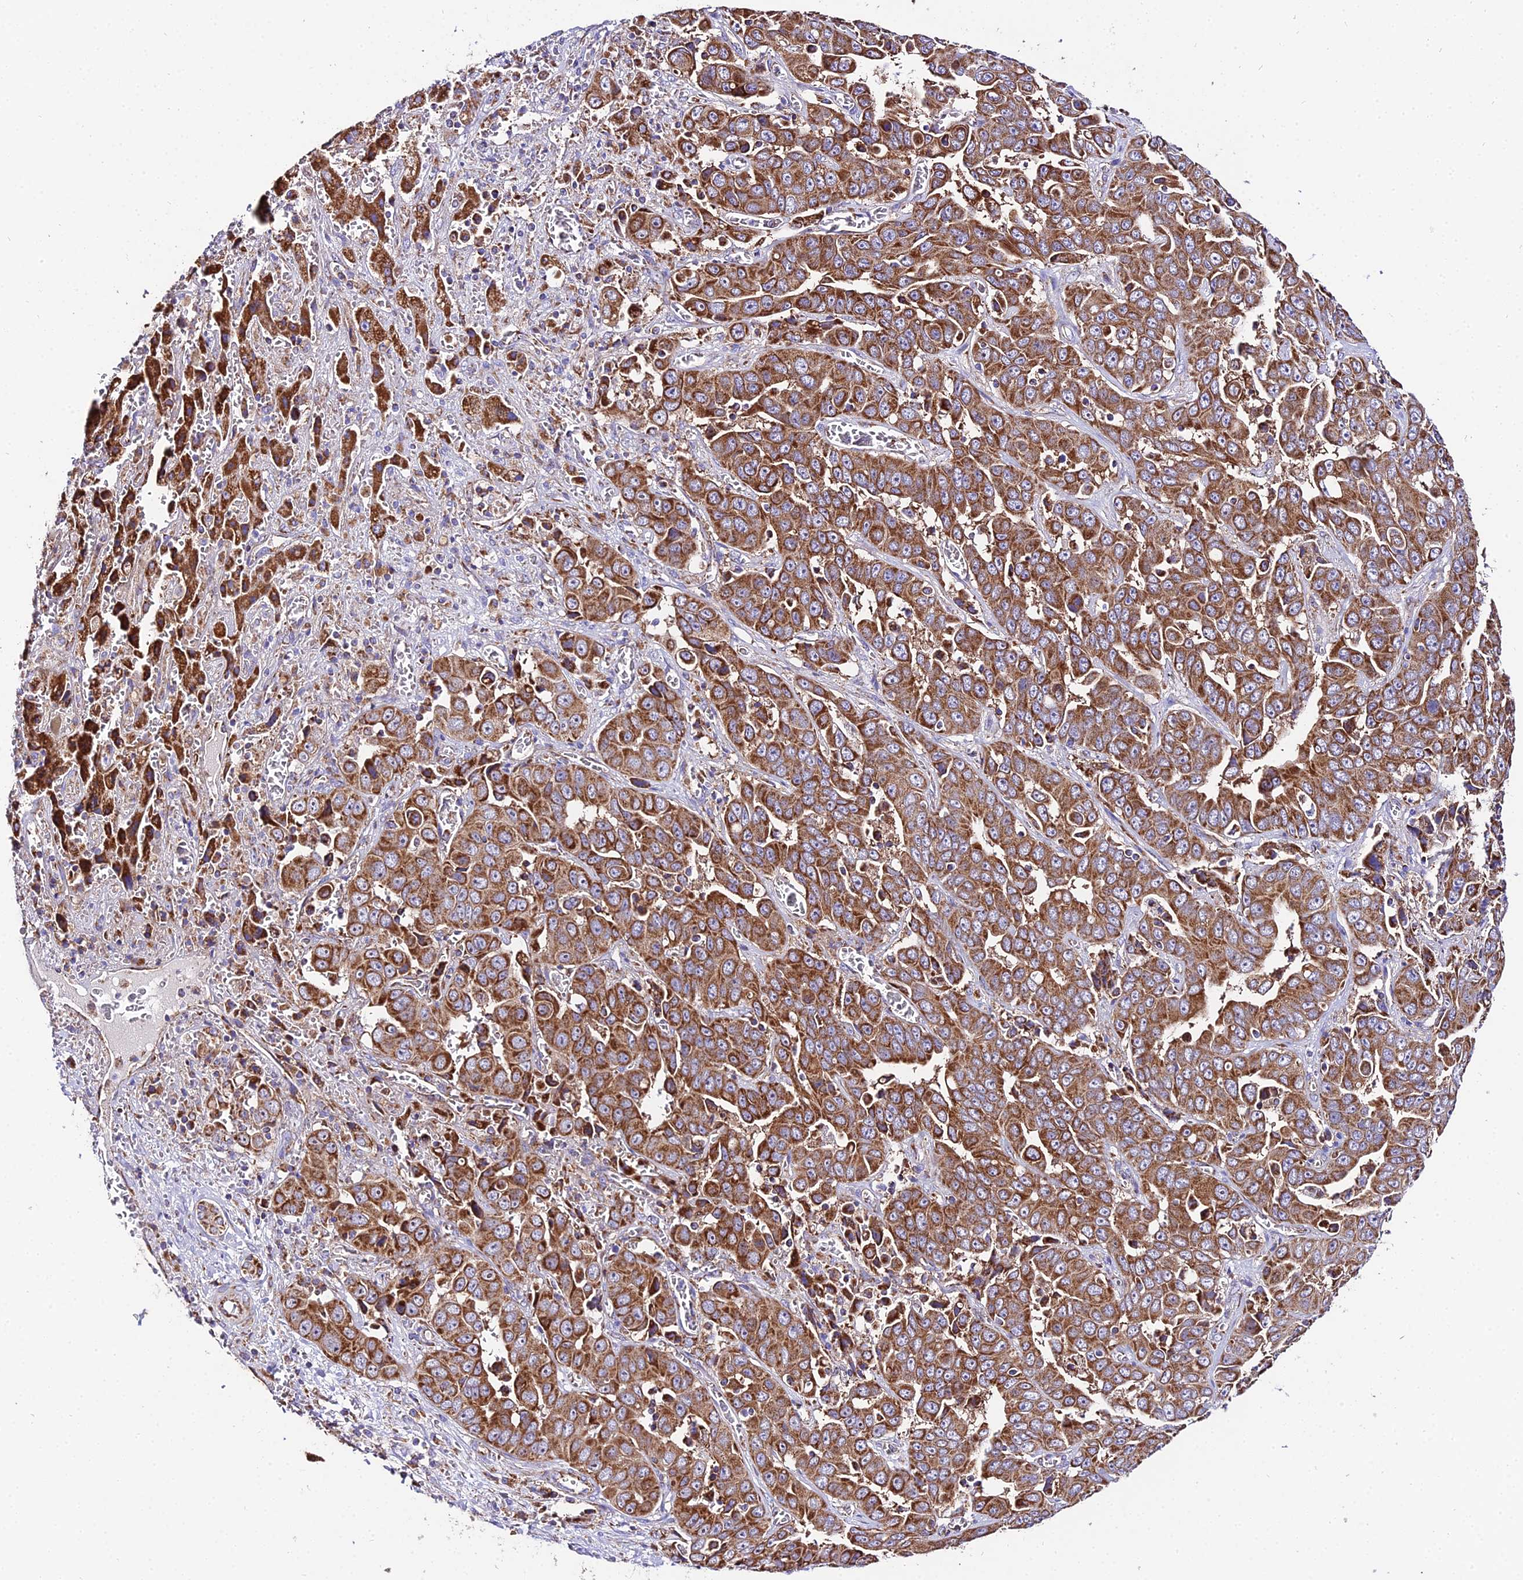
{"staining": {"intensity": "moderate", "quantity": ">75%", "location": "cytoplasmic/membranous"}, "tissue": "liver cancer", "cell_type": "Tumor cells", "image_type": "cancer", "snomed": [{"axis": "morphology", "description": "Cholangiocarcinoma"}, {"axis": "topography", "description": "Liver"}], "caption": "Immunohistochemical staining of human liver cancer reveals medium levels of moderate cytoplasmic/membranous positivity in about >75% of tumor cells.", "gene": "OCIAD1", "patient": {"sex": "female", "age": 52}}